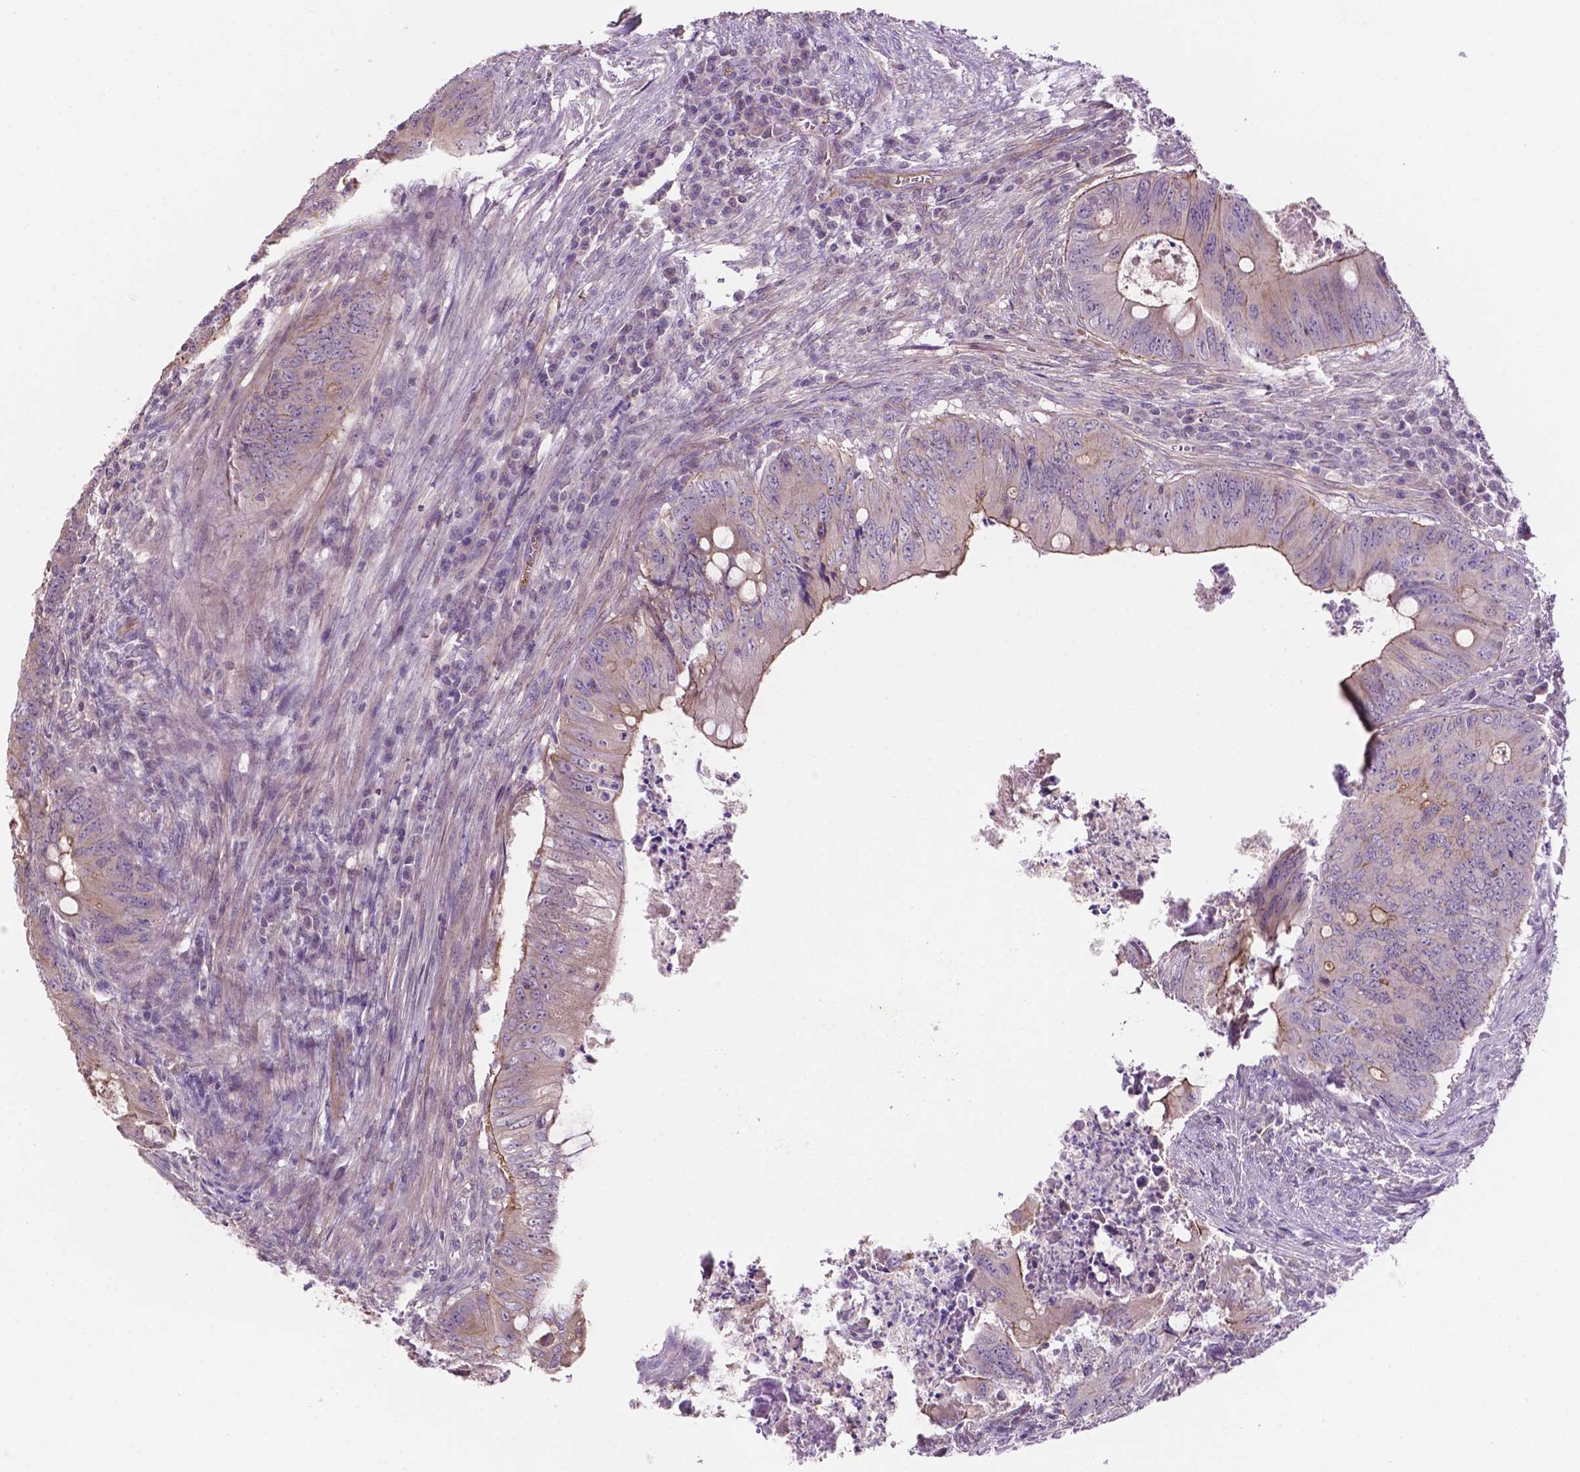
{"staining": {"intensity": "moderate", "quantity": "<25%", "location": "cytoplasmic/membranous"}, "tissue": "colorectal cancer", "cell_type": "Tumor cells", "image_type": "cancer", "snomed": [{"axis": "morphology", "description": "Adenocarcinoma, NOS"}, {"axis": "topography", "description": "Colon"}], "caption": "A histopathology image of human colorectal adenocarcinoma stained for a protein exhibits moderate cytoplasmic/membranous brown staining in tumor cells. (DAB (3,3'-diaminobenzidine) = brown stain, brightfield microscopy at high magnification).", "gene": "ARL5C", "patient": {"sex": "female", "age": 74}}